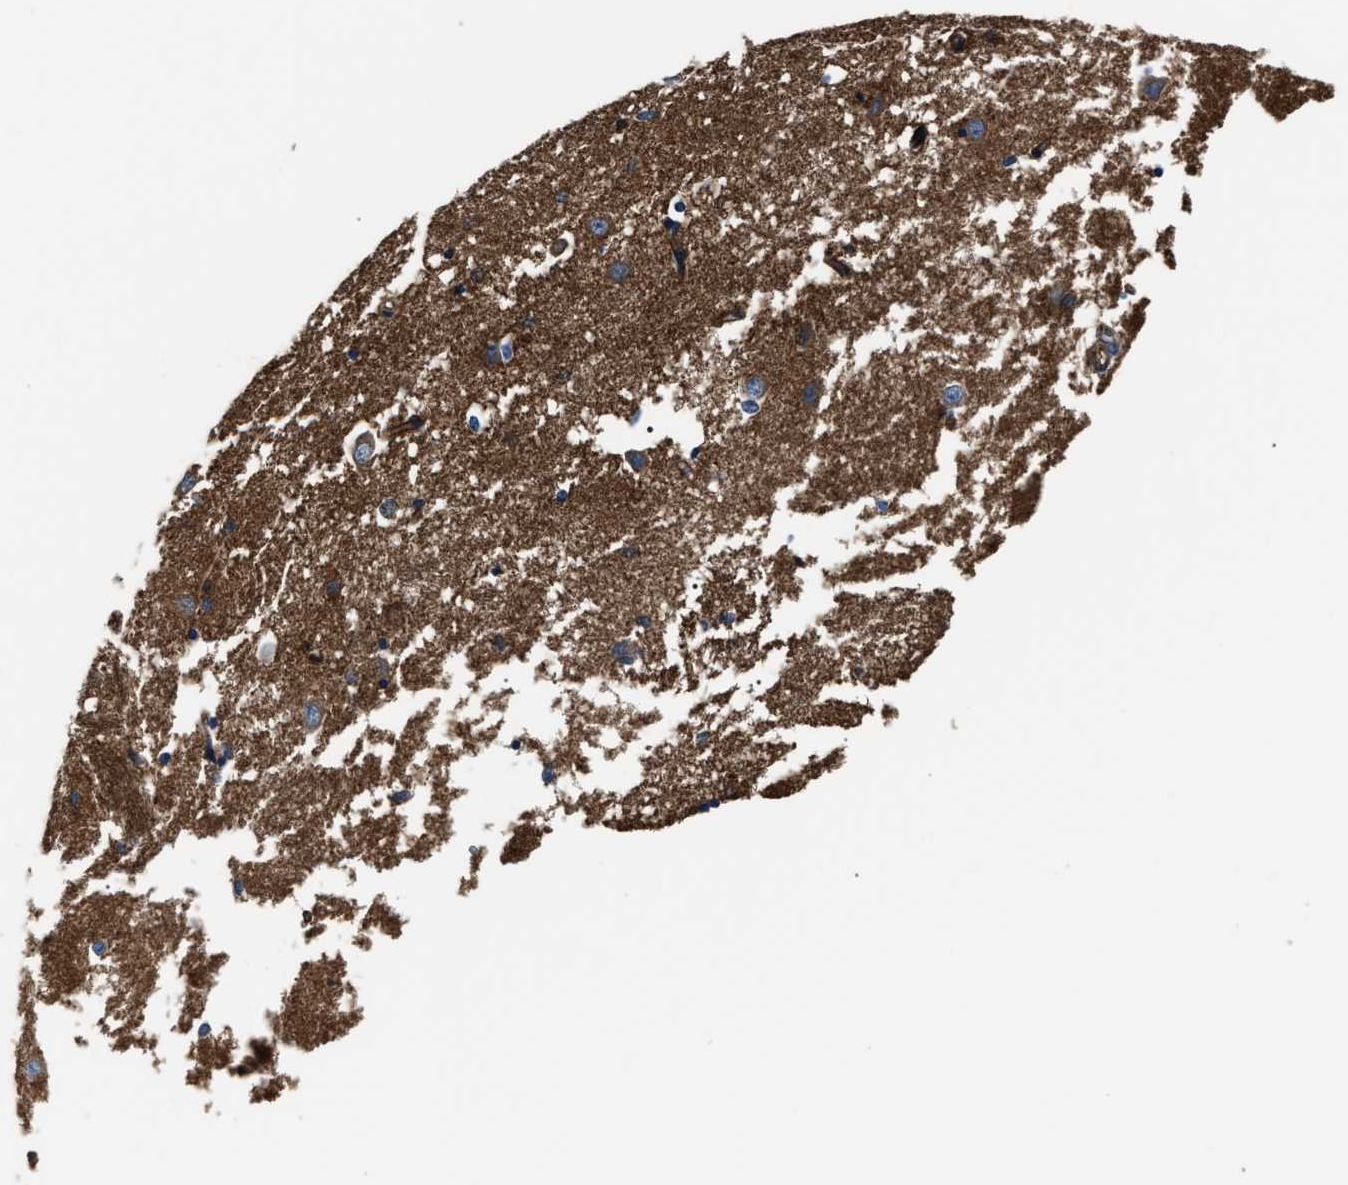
{"staining": {"intensity": "negative", "quantity": "none", "location": "none"}, "tissue": "caudate", "cell_type": "Glial cells", "image_type": "normal", "snomed": [{"axis": "morphology", "description": "Normal tissue, NOS"}, {"axis": "topography", "description": "Lateral ventricle wall"}], "caption": "The micrograph displays no significant staining in glial cells of caudate. The staining was performed using DAB (3,3'-diaminobenzidine) to visualize the protein expression in brown, while the nuclei were stained in blue with hematoxylin (Magnification: 20x).", "gene": "ENSG00000281039", "patient": {"sex": "female", "age": 19}}